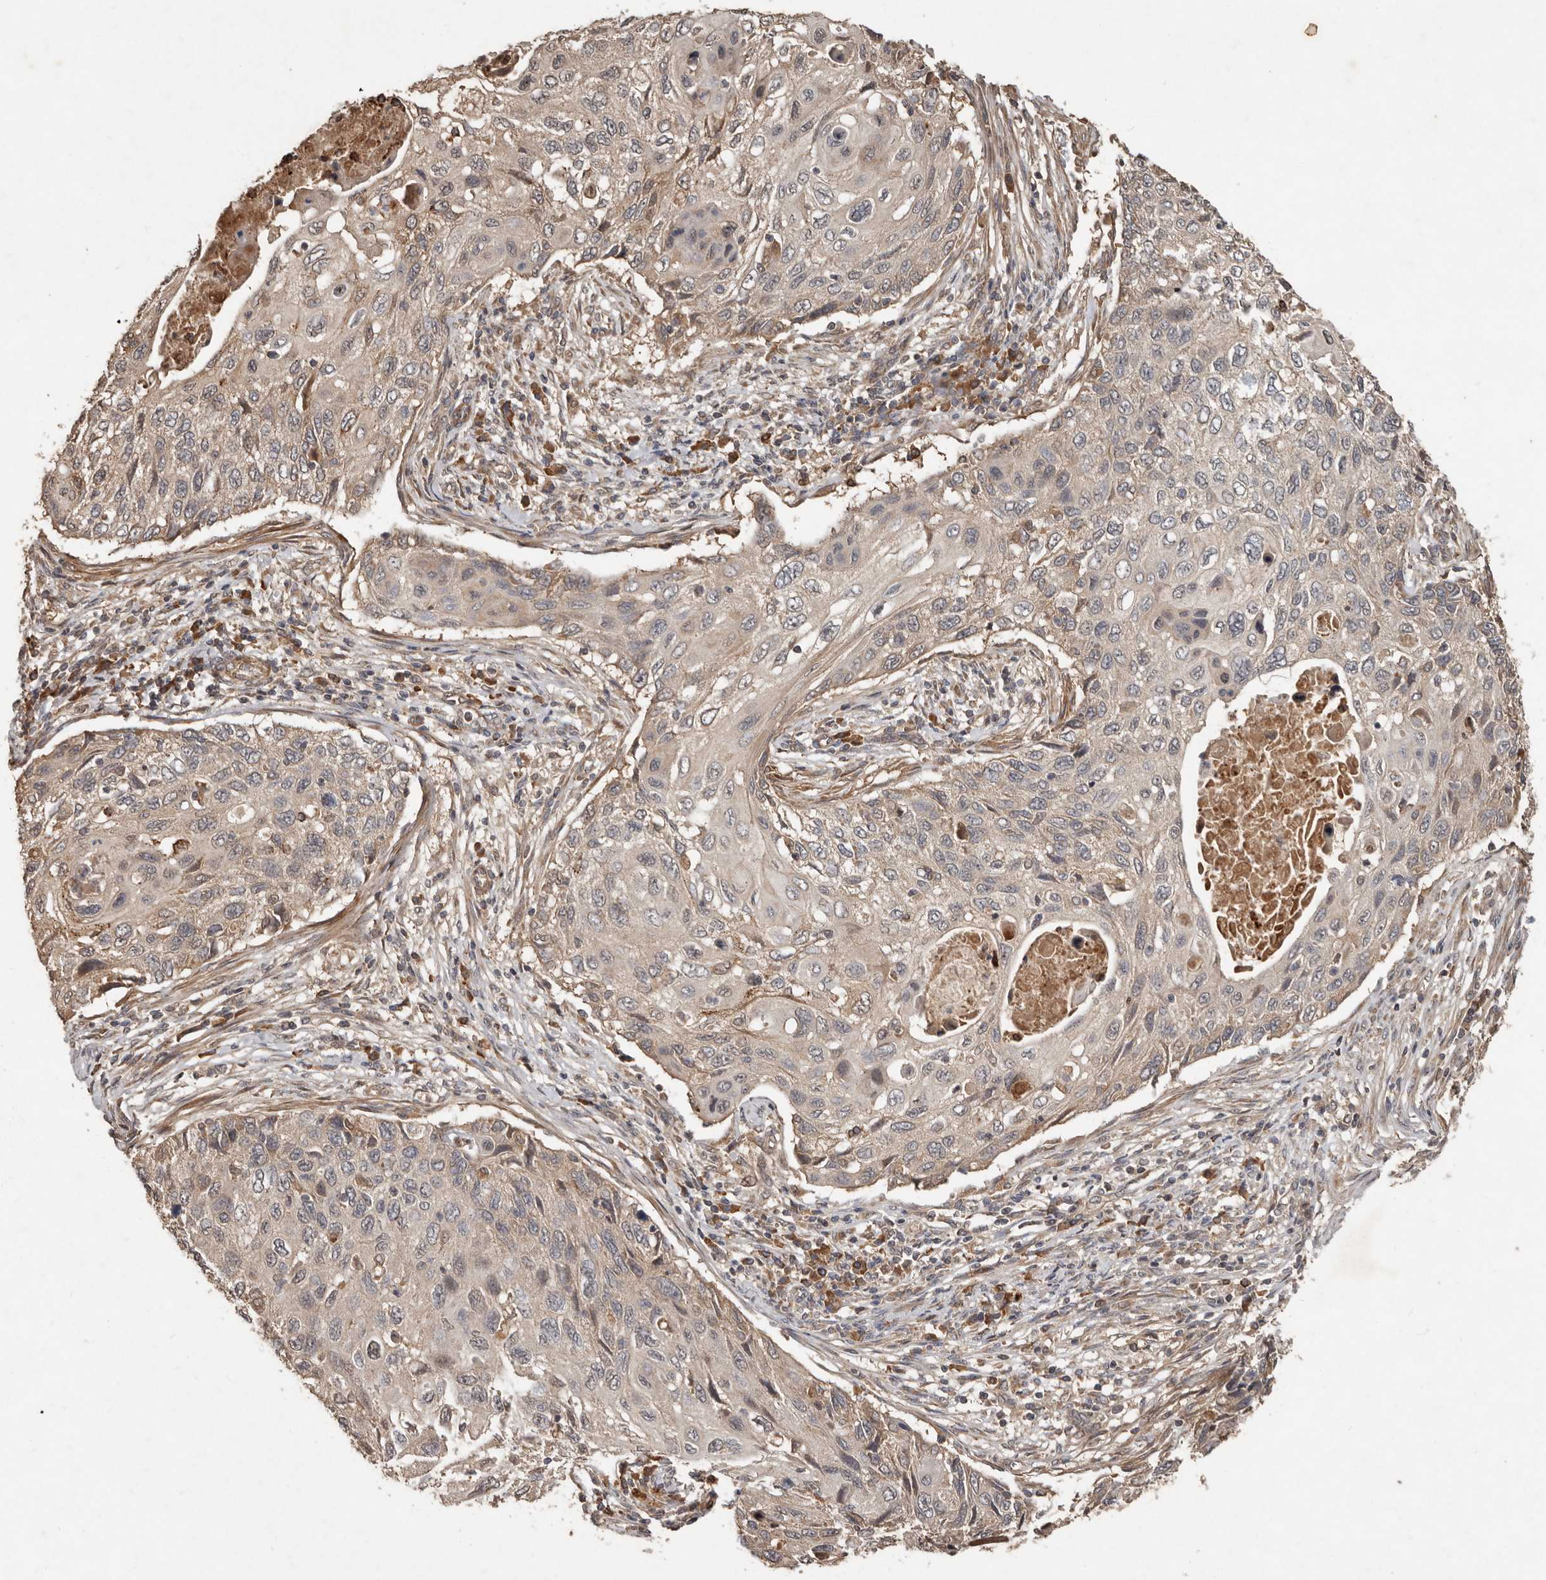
{"staining": {"intensity": "weak", "quantity": "<25%", "location": "cytoplasmic/membranous"}, "tissue": "cervical cancer", "cell_type": "Tumor cells", "image_type": "cancer", "snomed": [{"axis": "morphology", "description": "Squamous cell carcinoma, NOS"}, {"axis": "topography", "description": "Cervix"}], "caption": "Immunohistochemistry photomicrograph of neoplastic tissue: human cervical cancer stained with DAB (3,3'-diaminobenzidine) reveals no significant protein expression in tumor cells. Nuclei are stained in blue.", "gene": "KIF26B", "patient": {"sex": "female", "age": 70}}